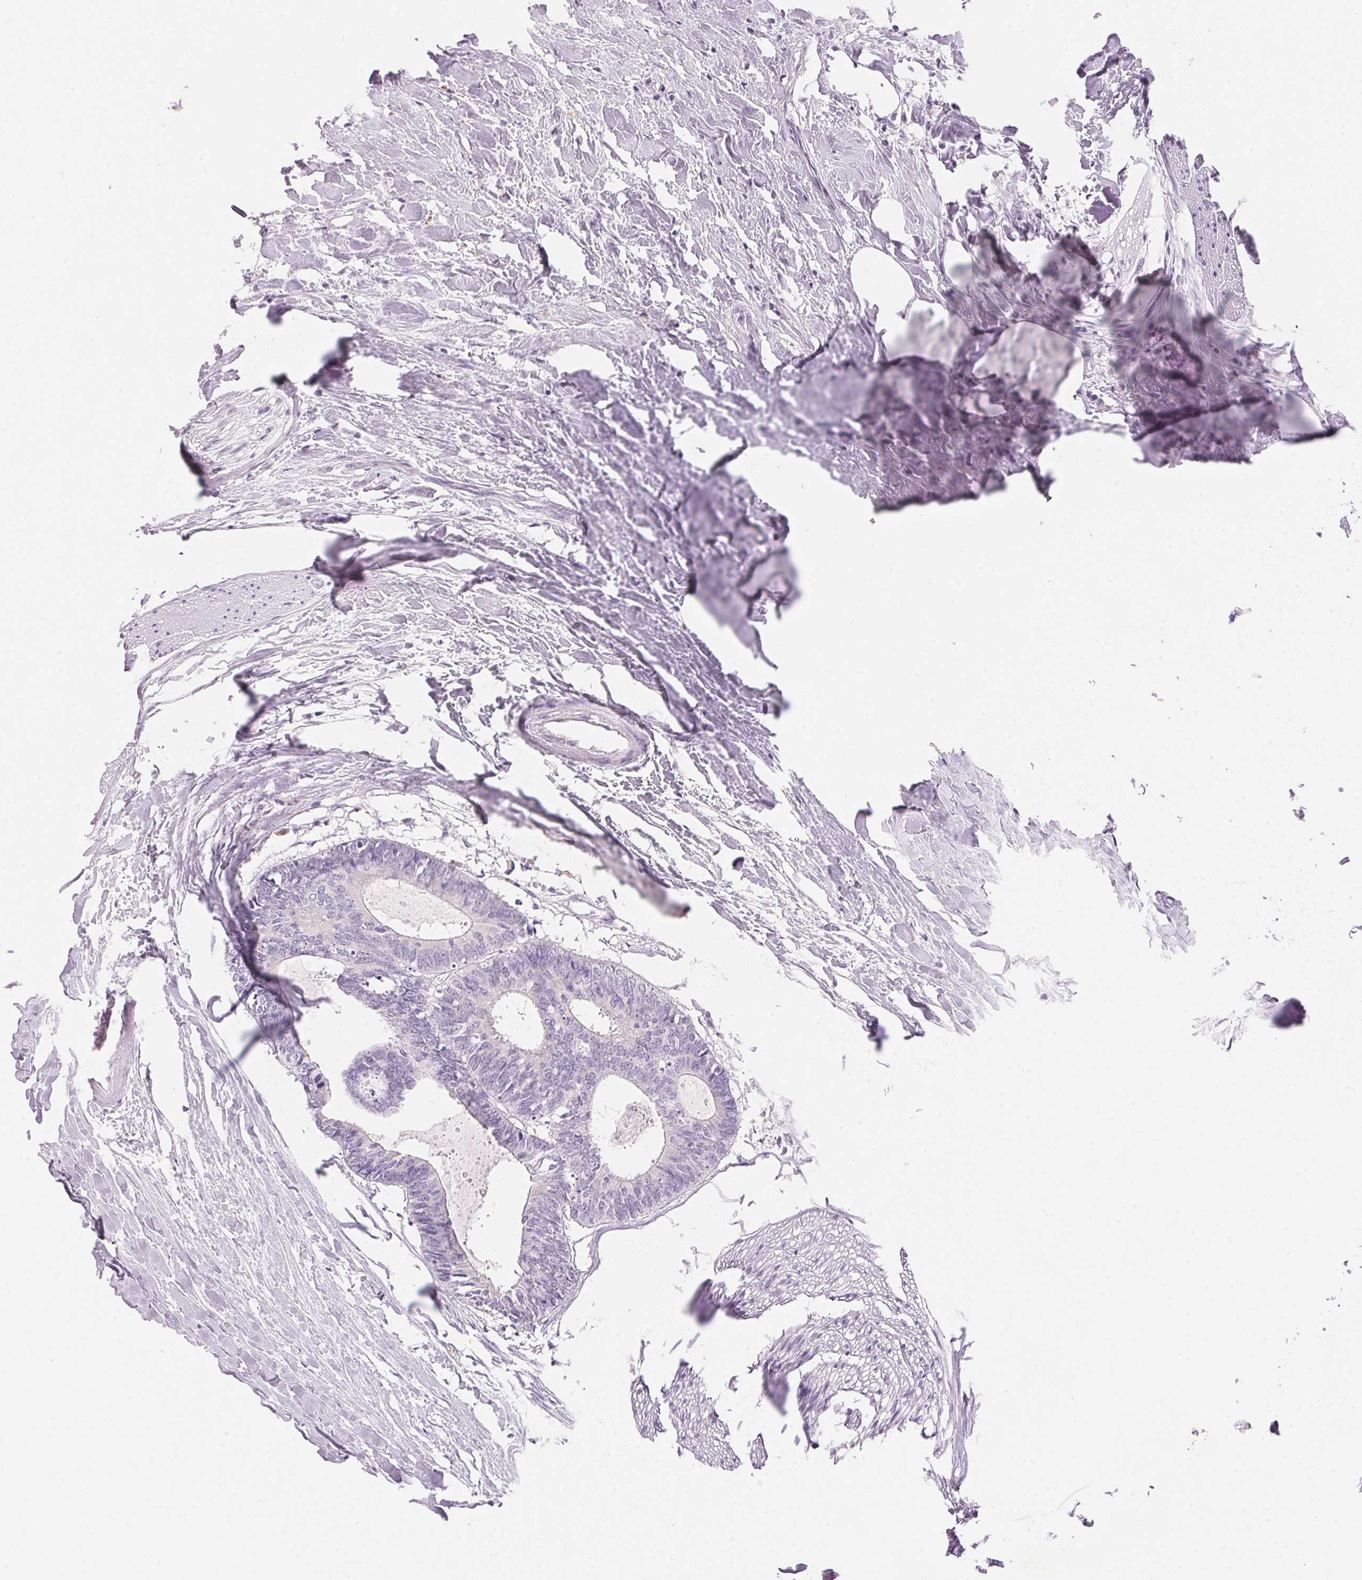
{"staining": {"intensity": "negative", "quantity": "none", "location": "none"}, "tissue": "colorectal cancer", "cell_type": "Tumor cells", "image_type": "cancer", "snomed": [{"axis": "morphology", "description": "Adenocarcinoma, NOS"}, {"axis": "topography", "description": "Colon"}, {"axis": "topography", "description": "Rectum"}], "caption": "This is an IHC photomicrograph of human colorectal cancer (adenocarcinoma). There is no expression in tumor cells.", "gene": "CYP11B1", "patient": {"sex": "male", "age": 57}}